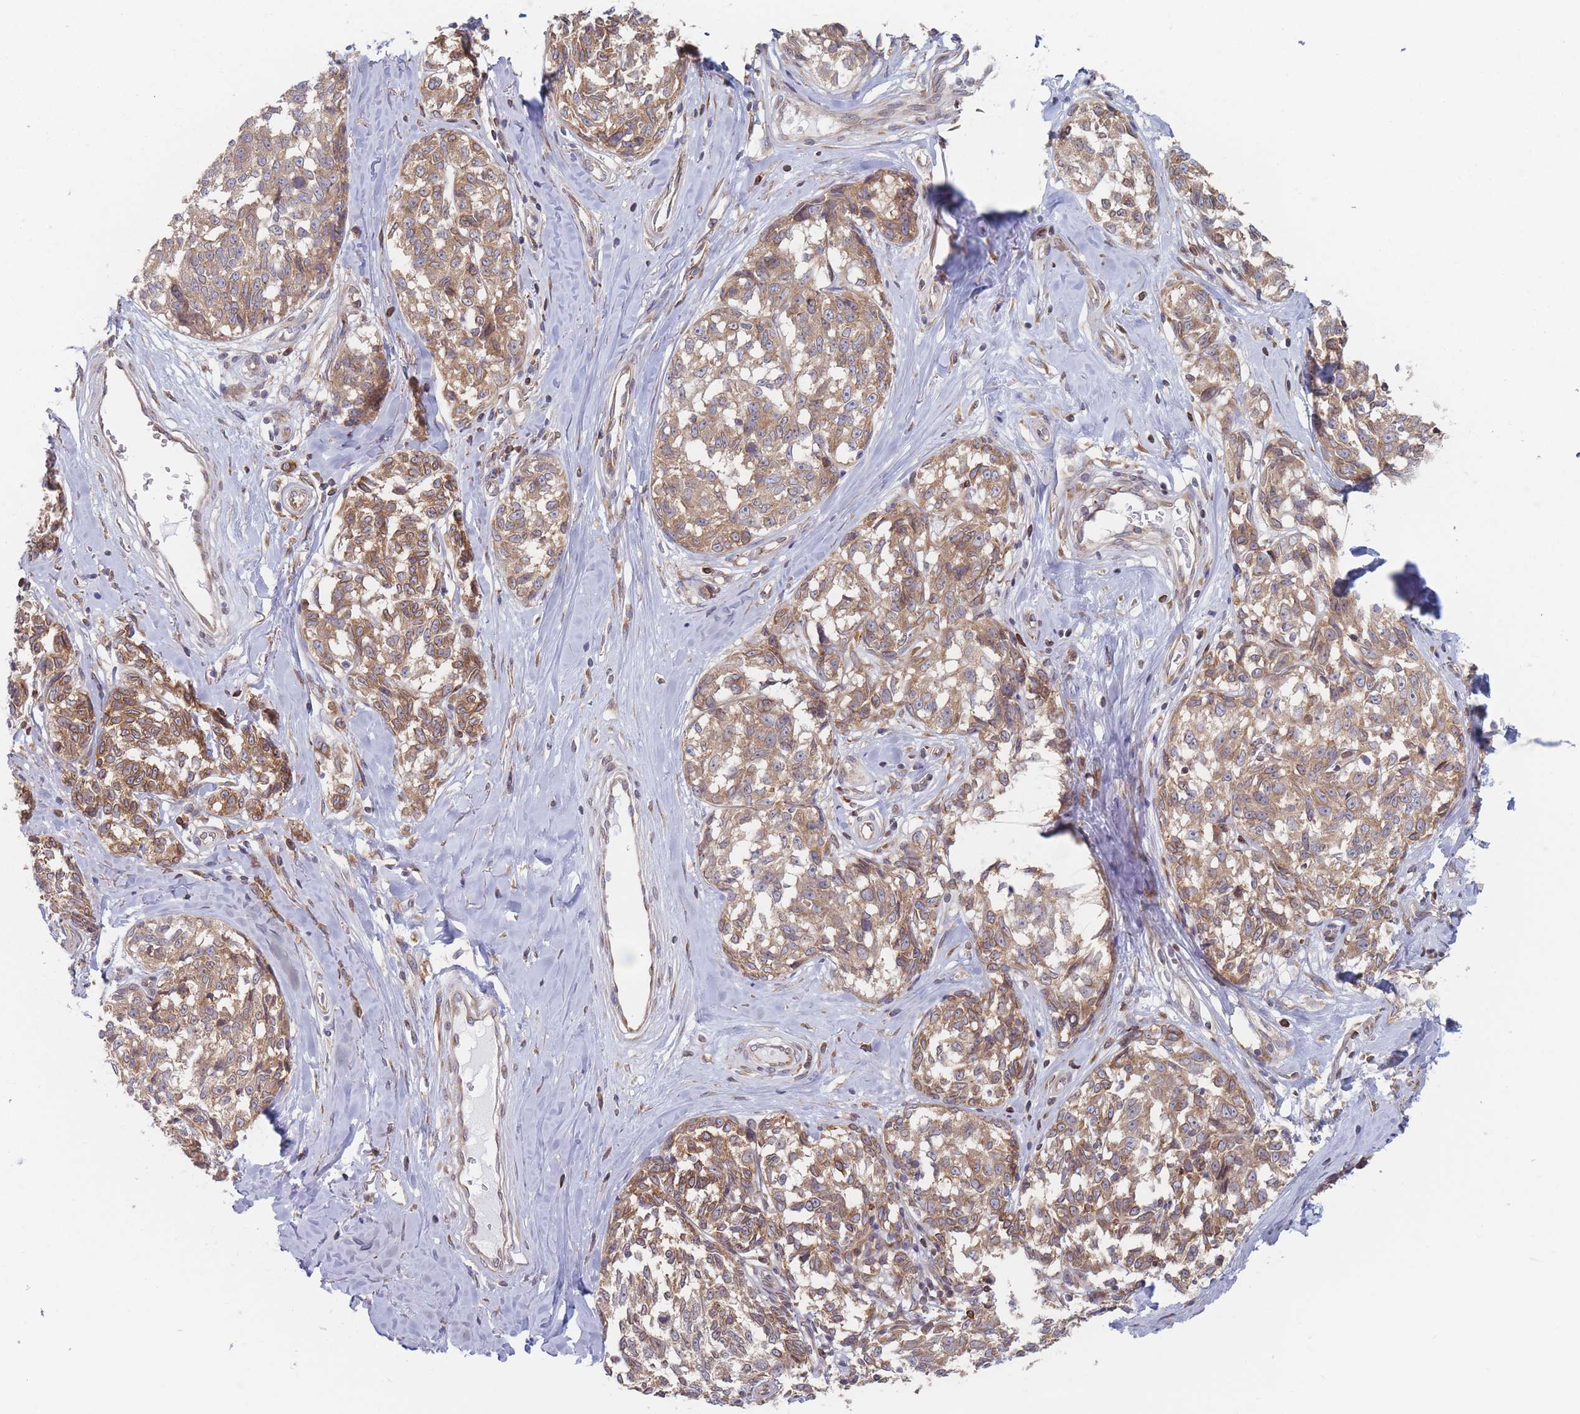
{"staining": {"intensity": "moderate", "quantity": ">75%", "location": "cytoplasmic/membranous"}, "tissue": "melanoma", "cell_type": "Tumor cells", "image_type": "cancer", "snomed": [{"axis": "morphology", "description": "Normal tissue, NOS"}, {"axis": "morphology", "description": "Malignant melanoma, NOS"}, {"axis": "topography", "description": "Skin"}], "caption": "High-power microscopy captured an immunohistochemistry micrograph of melanoma, revealing moderate cytoplasmic/membranous expression in approximately >75% of tumor cells.", "gene": "KDSR", "patient": {"sex": "female", "age": 64}}